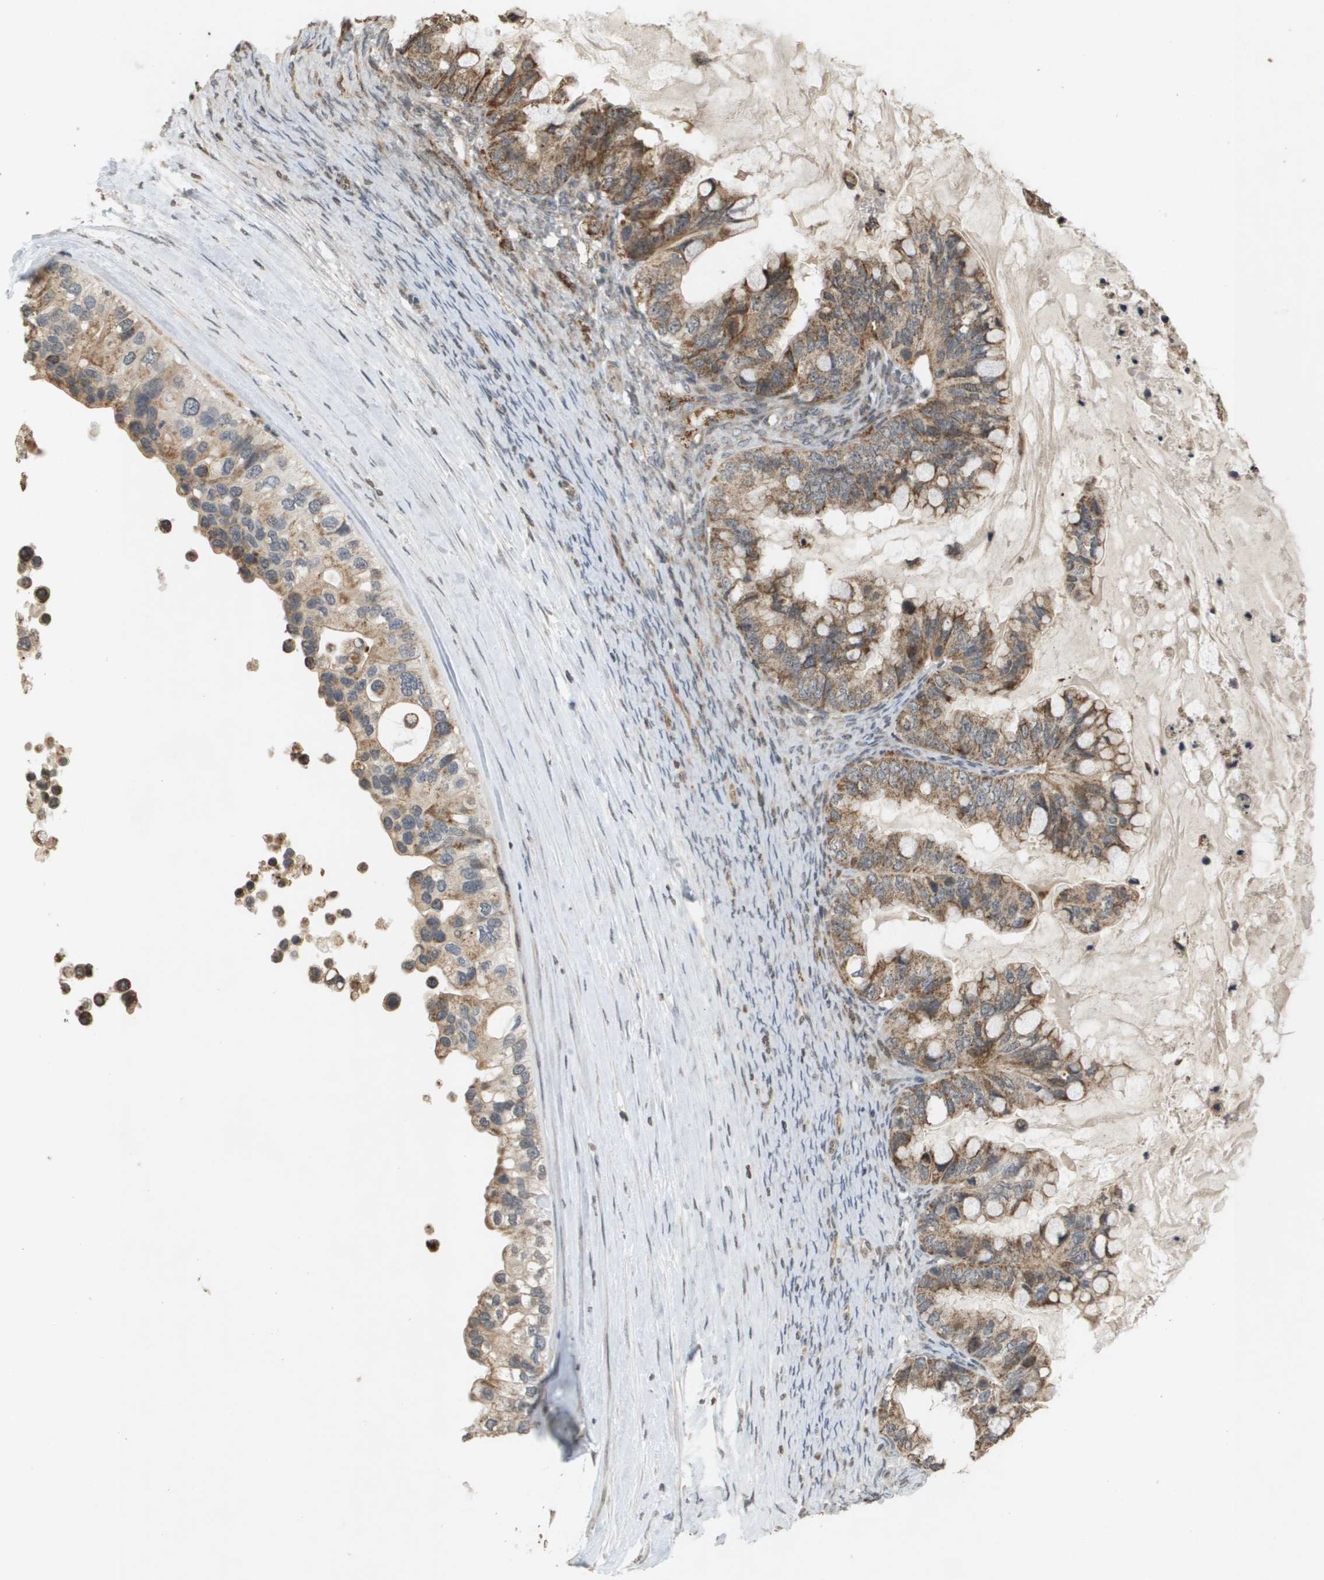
{"staining": {"intensity": "moderate", "quantity": ">75%", "location": "cytoplasmic/membranous"}, "tissue": "ovarian cancer", "cell_type": "Tumor cells", "image_type": "cancer", "snomed": [{"axis": "morphology", "description": "Cystadenocarcinoma, mucinous, NOS"}, {"axis": "topography", "description": "Ovary"}], "caption": "The immunohistochemical stain highlights moderate cytoplasmic/membranous expression in tumor cells of ovarian mucinous cystadenocarcinoma tissue.", "gene": "RAB21", "patient": {"sex": "female", "age": 80}}